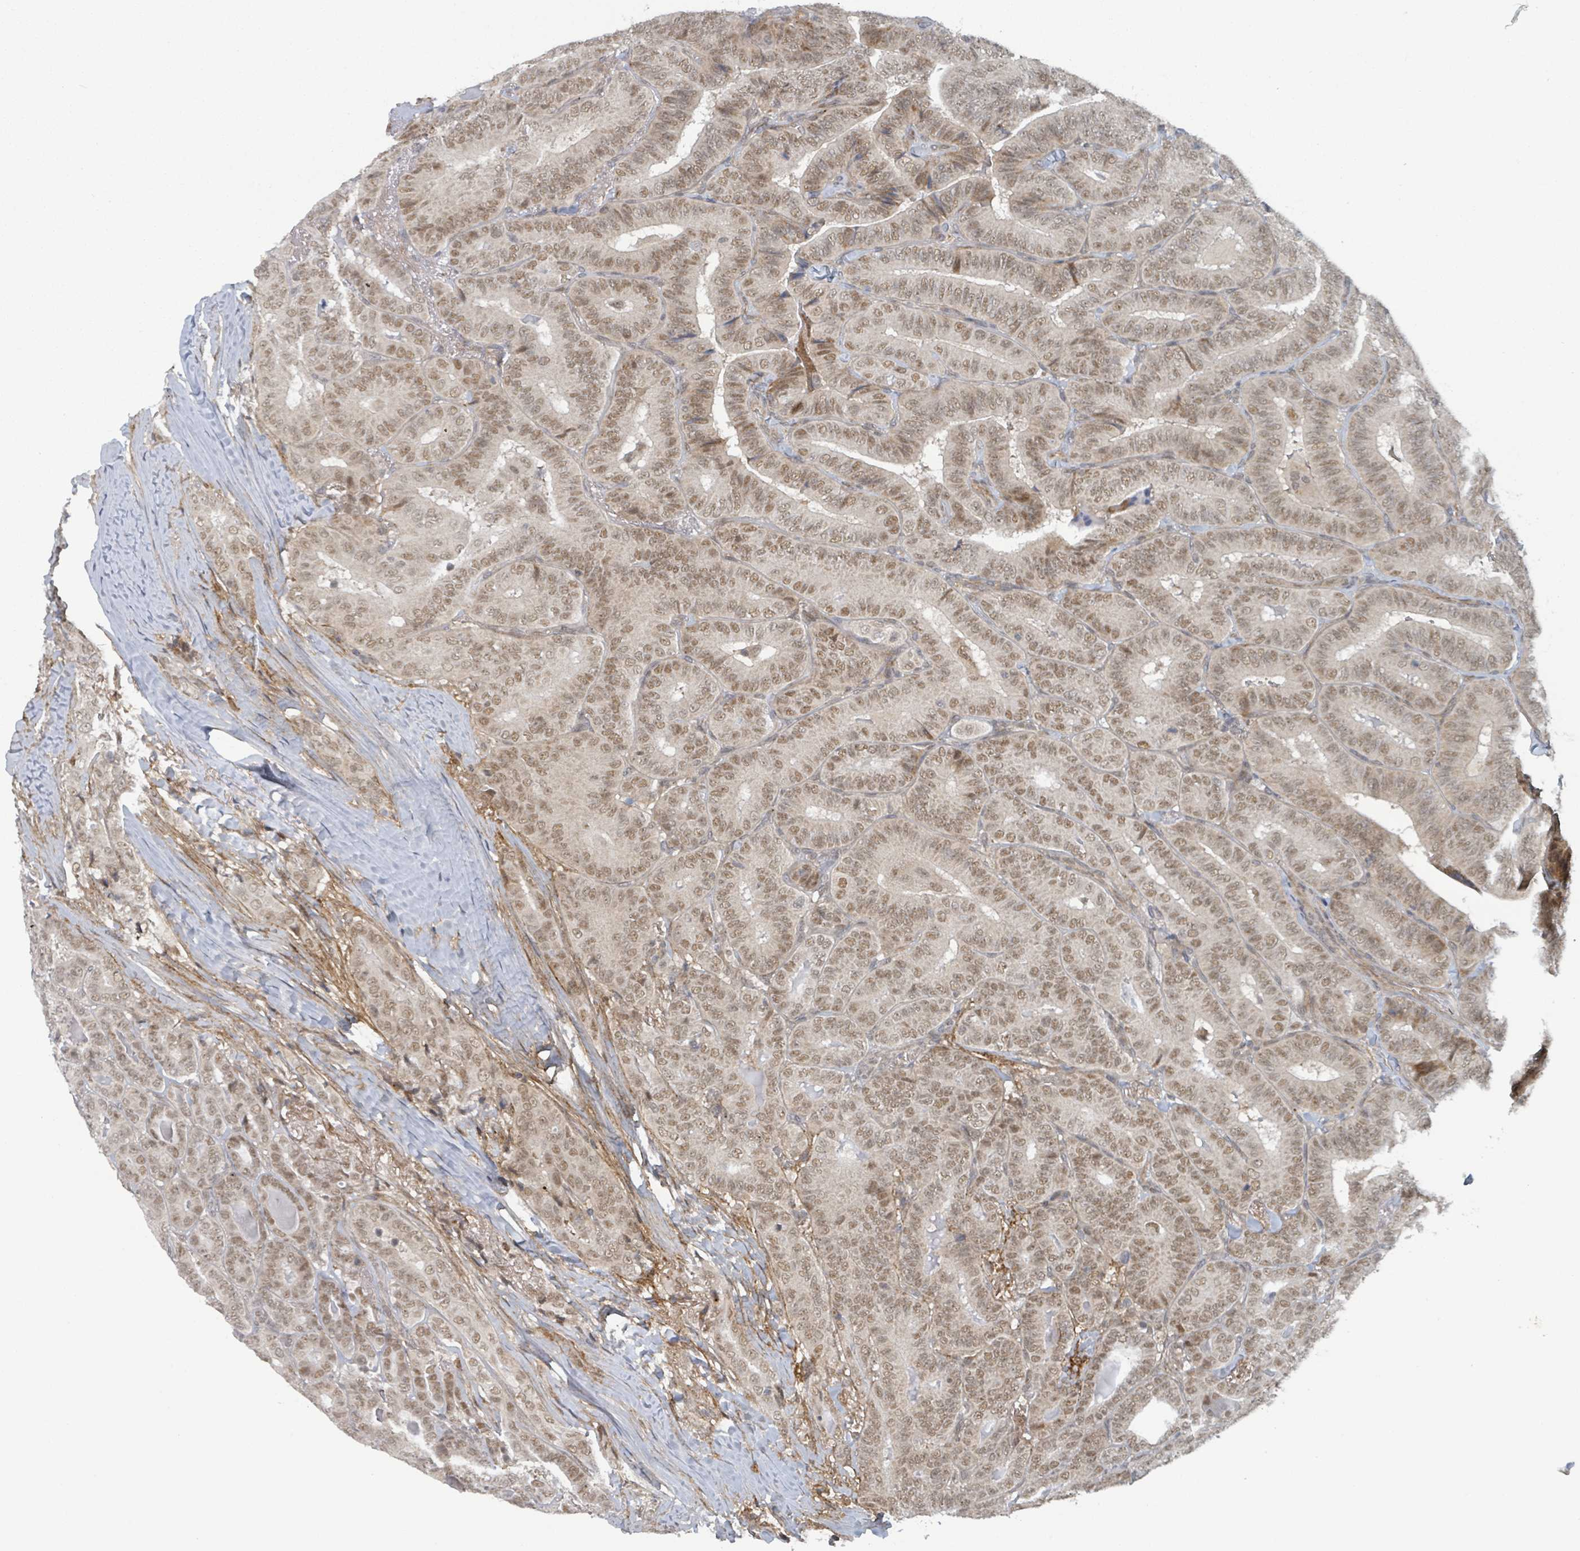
{"staining": {"intensity": "moderate", "quantity": ">75%", "location": "nuclear"}, "tissue": "thyroid cancer", "cell_type": "Tumor cells", "image_type": "cancer", "snomed": [{"axis": "morphology", "description": "Papillary adenocarcinoma, NOS"}, {"axis": "topography", "description": "Thyroid gland"}], "caption": "Thyroid papillary adenocarcinoma stained with DAB immunohistochemistry (IHC) shows medium levels of moderate nuclear staining in approximately >75% of tumor cells.", "gene": "GTF3C1", "patient": {"sex": "male", "age": 61}}